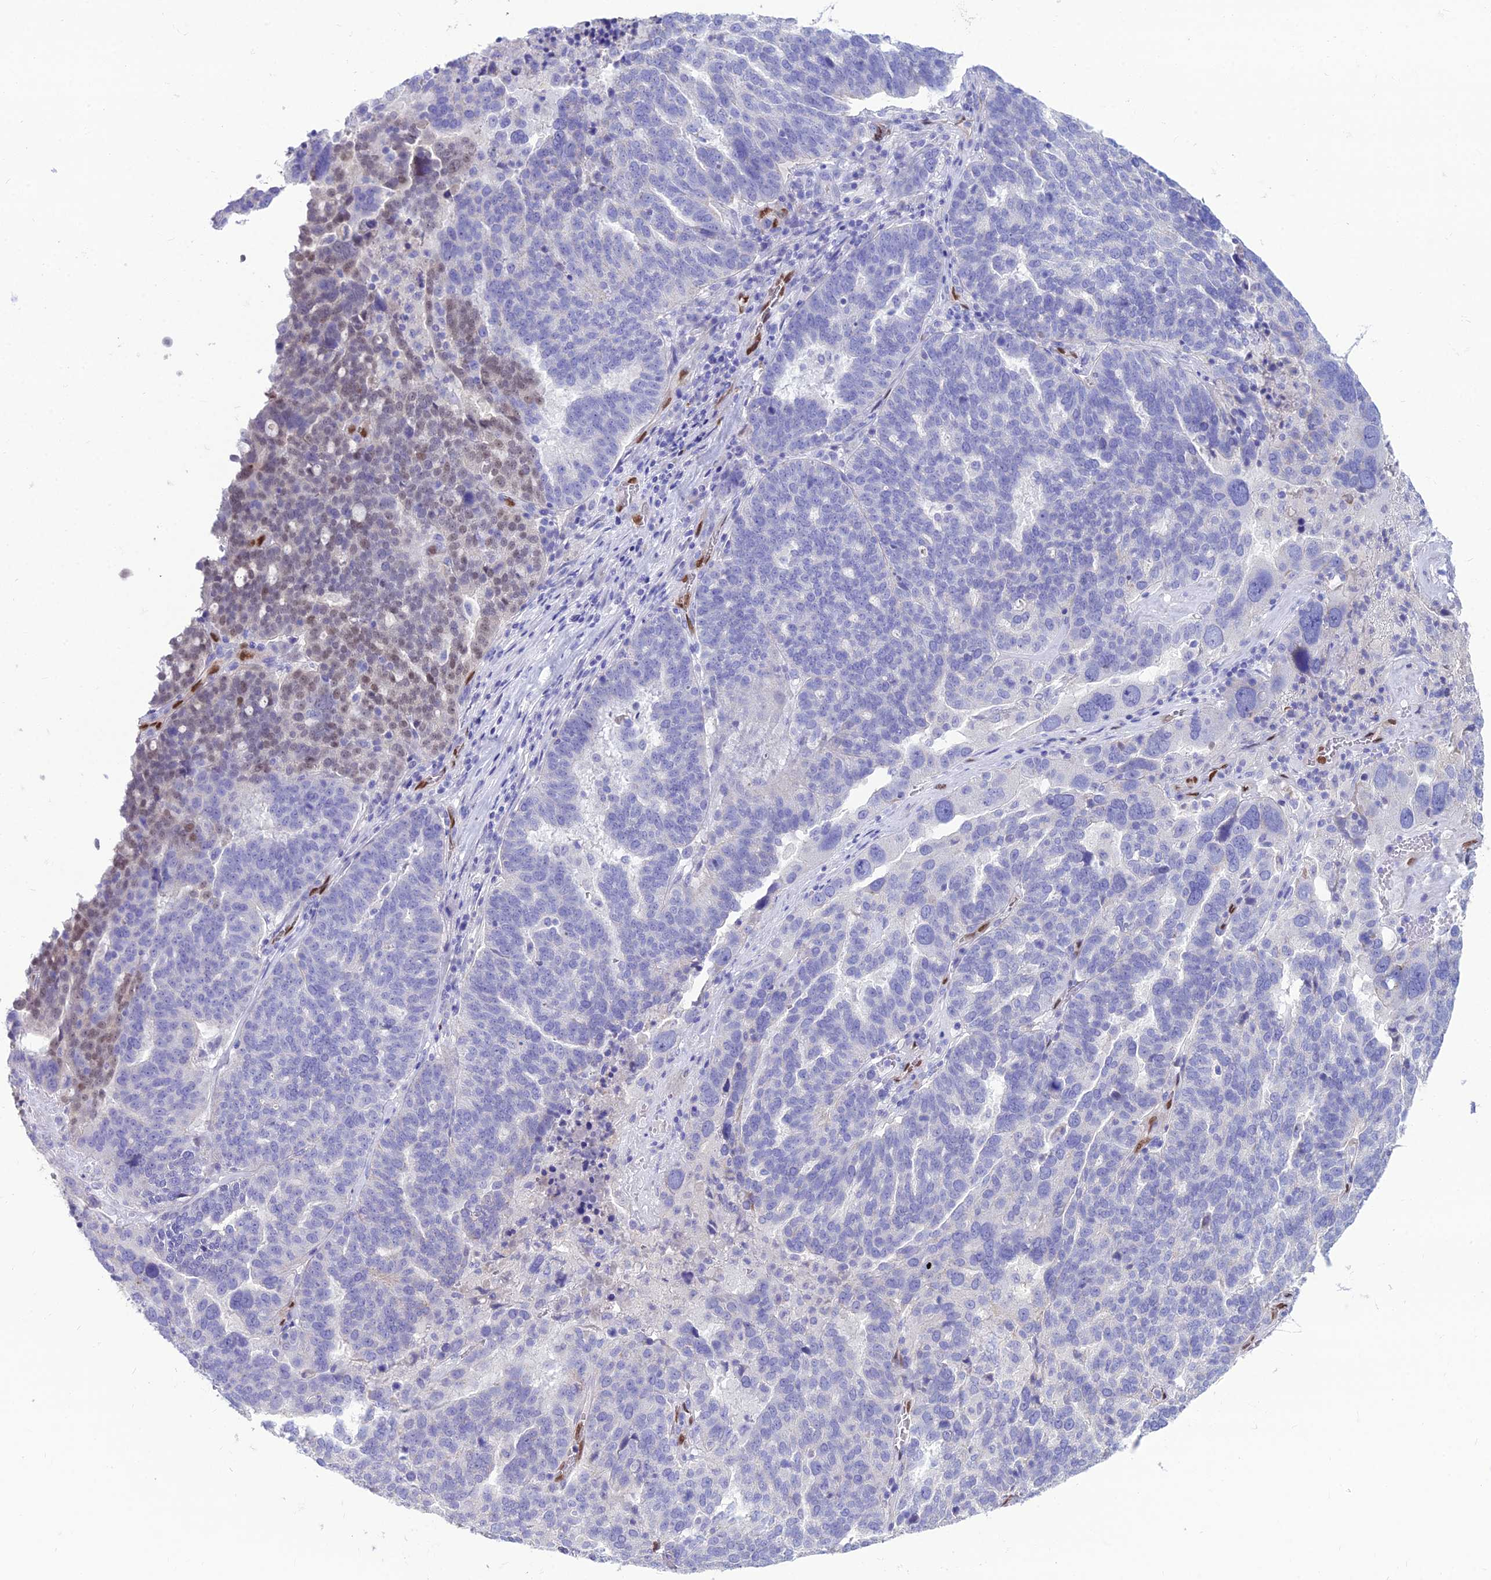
{"staining": {"intensity": "weak", "quantity": "<25%", "location": "nuclear"}, "tissue": "ovarian cancer", "cell_type": "Tumor cells", "image_type": "cancer", "snomed": [{"axis": "morphology", "description": "Cystadenocarcinoma, serous, NOS"}, {"axis": "topography", "description": "Ovary"}], "caption": "Tumor cells are negative for protein expression in human ovarian cancer (serous cystadenocarcinoma).", "gene": "NOVA2", "patient": {"sex": "female", "age": 59}}